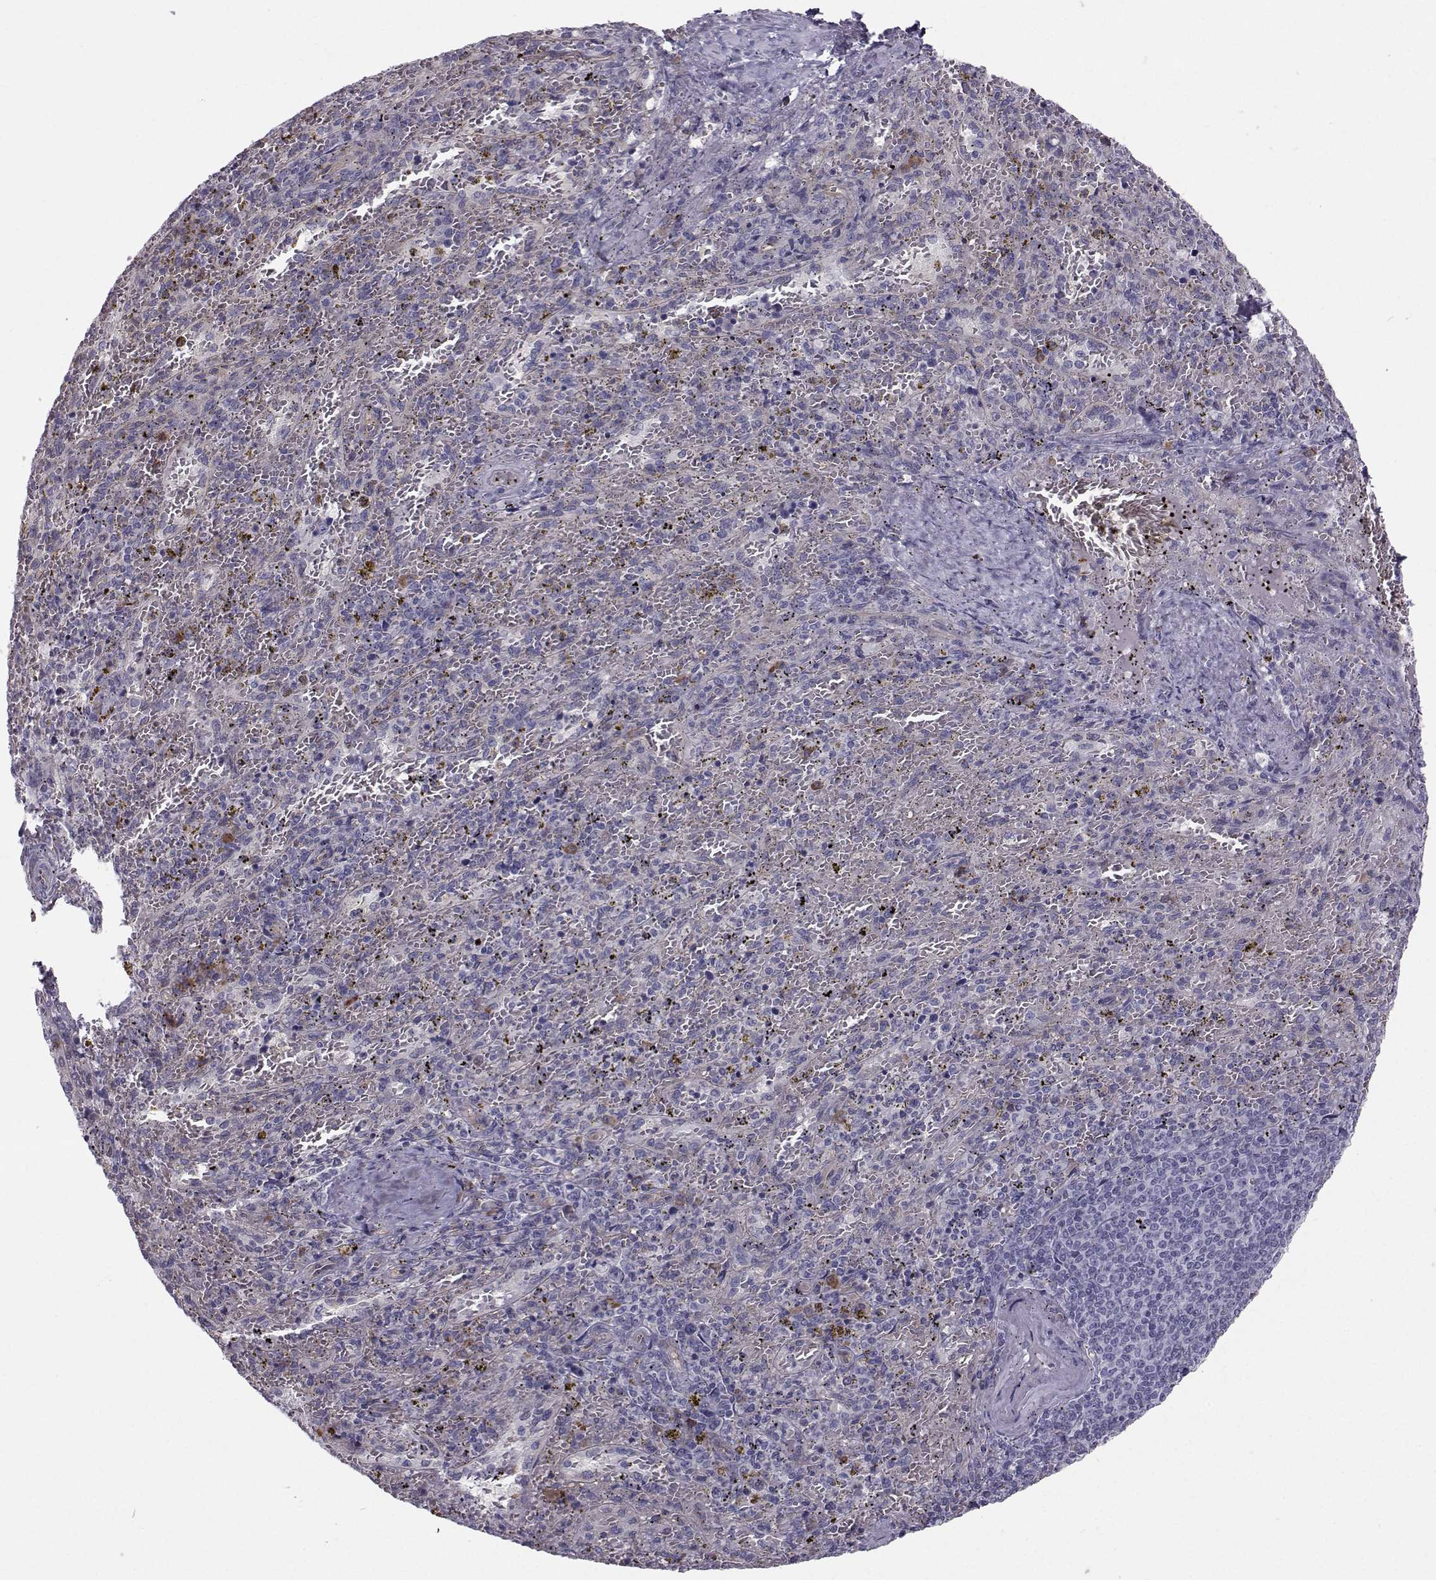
{"staining": {"intensity": "strong", "quantity": "<25%", "location": "cytoplasmic/membranous"}, "tissue": "spleen", "cell_type": "Cells in red pulp", "image_type": "normal", "snomed": [{"axis": "morphology", "description": "Normal tissue, NOS"}, {"axis": "topography", "description": "Spleen"}], "caption": "Unremarkable spleen displays strong cytoplasmic/membranous positivity in about <25% of cells in red pulp.", "gene": "QPCT", "patient": {"sex": "female", "age": 50}}